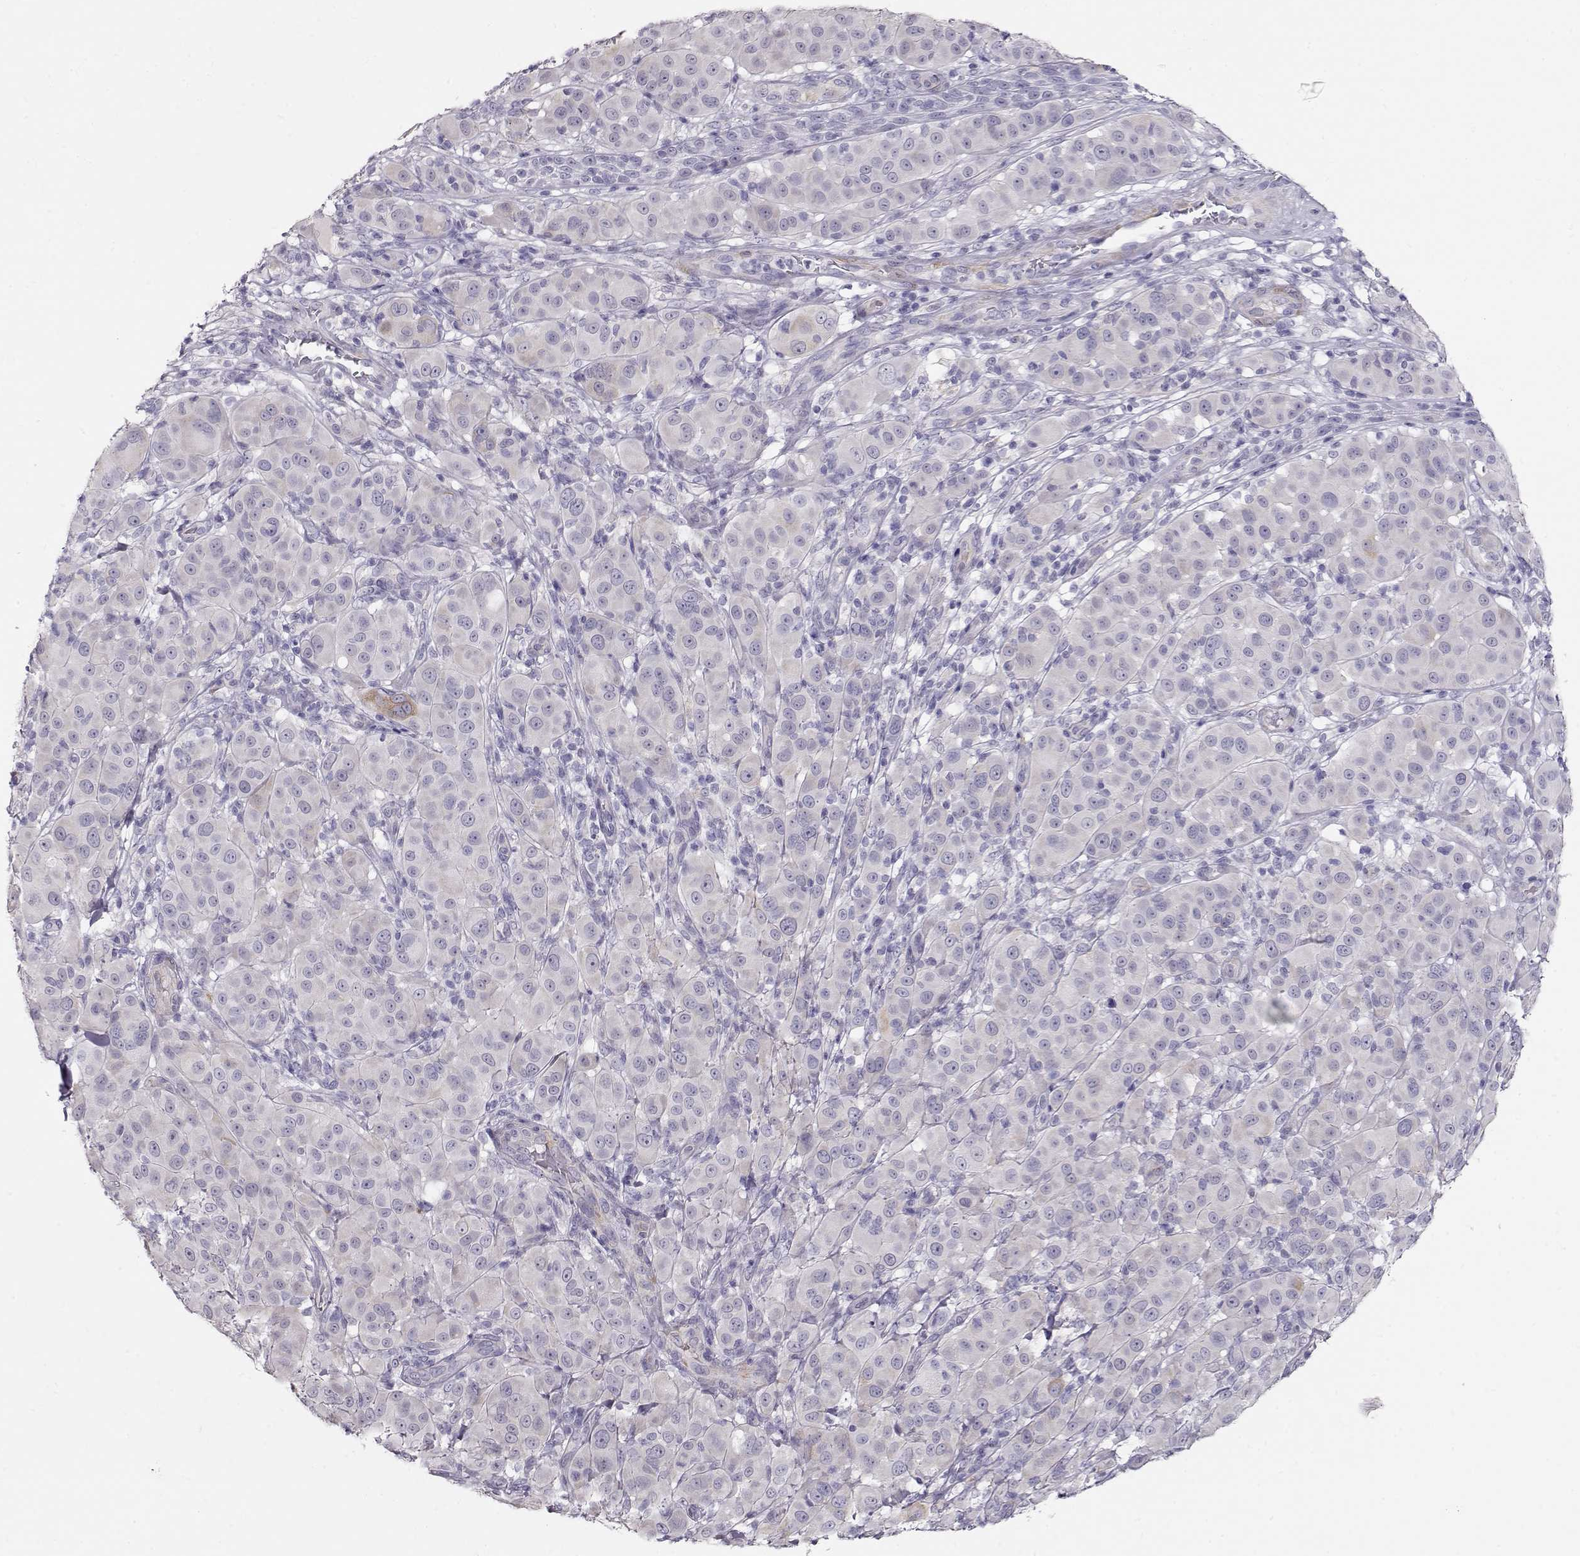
{"staining": {"intensity": "negative", "quantity": "none", "location": "none"}, "tissue": "melanoma", "cell_type": "Tumor cells", "image_type": "cancer", "snomed": [{"axis": "morphology", "description": "Malignant melanoma, NOS"}, {"axis": "topography", "description": "Skin"}], "caption": "Micrograph shows no significant protein expression in tumor cells of melanoma.", "gene": "RBM44", "patient": {"sex": "female", "age": 87}}